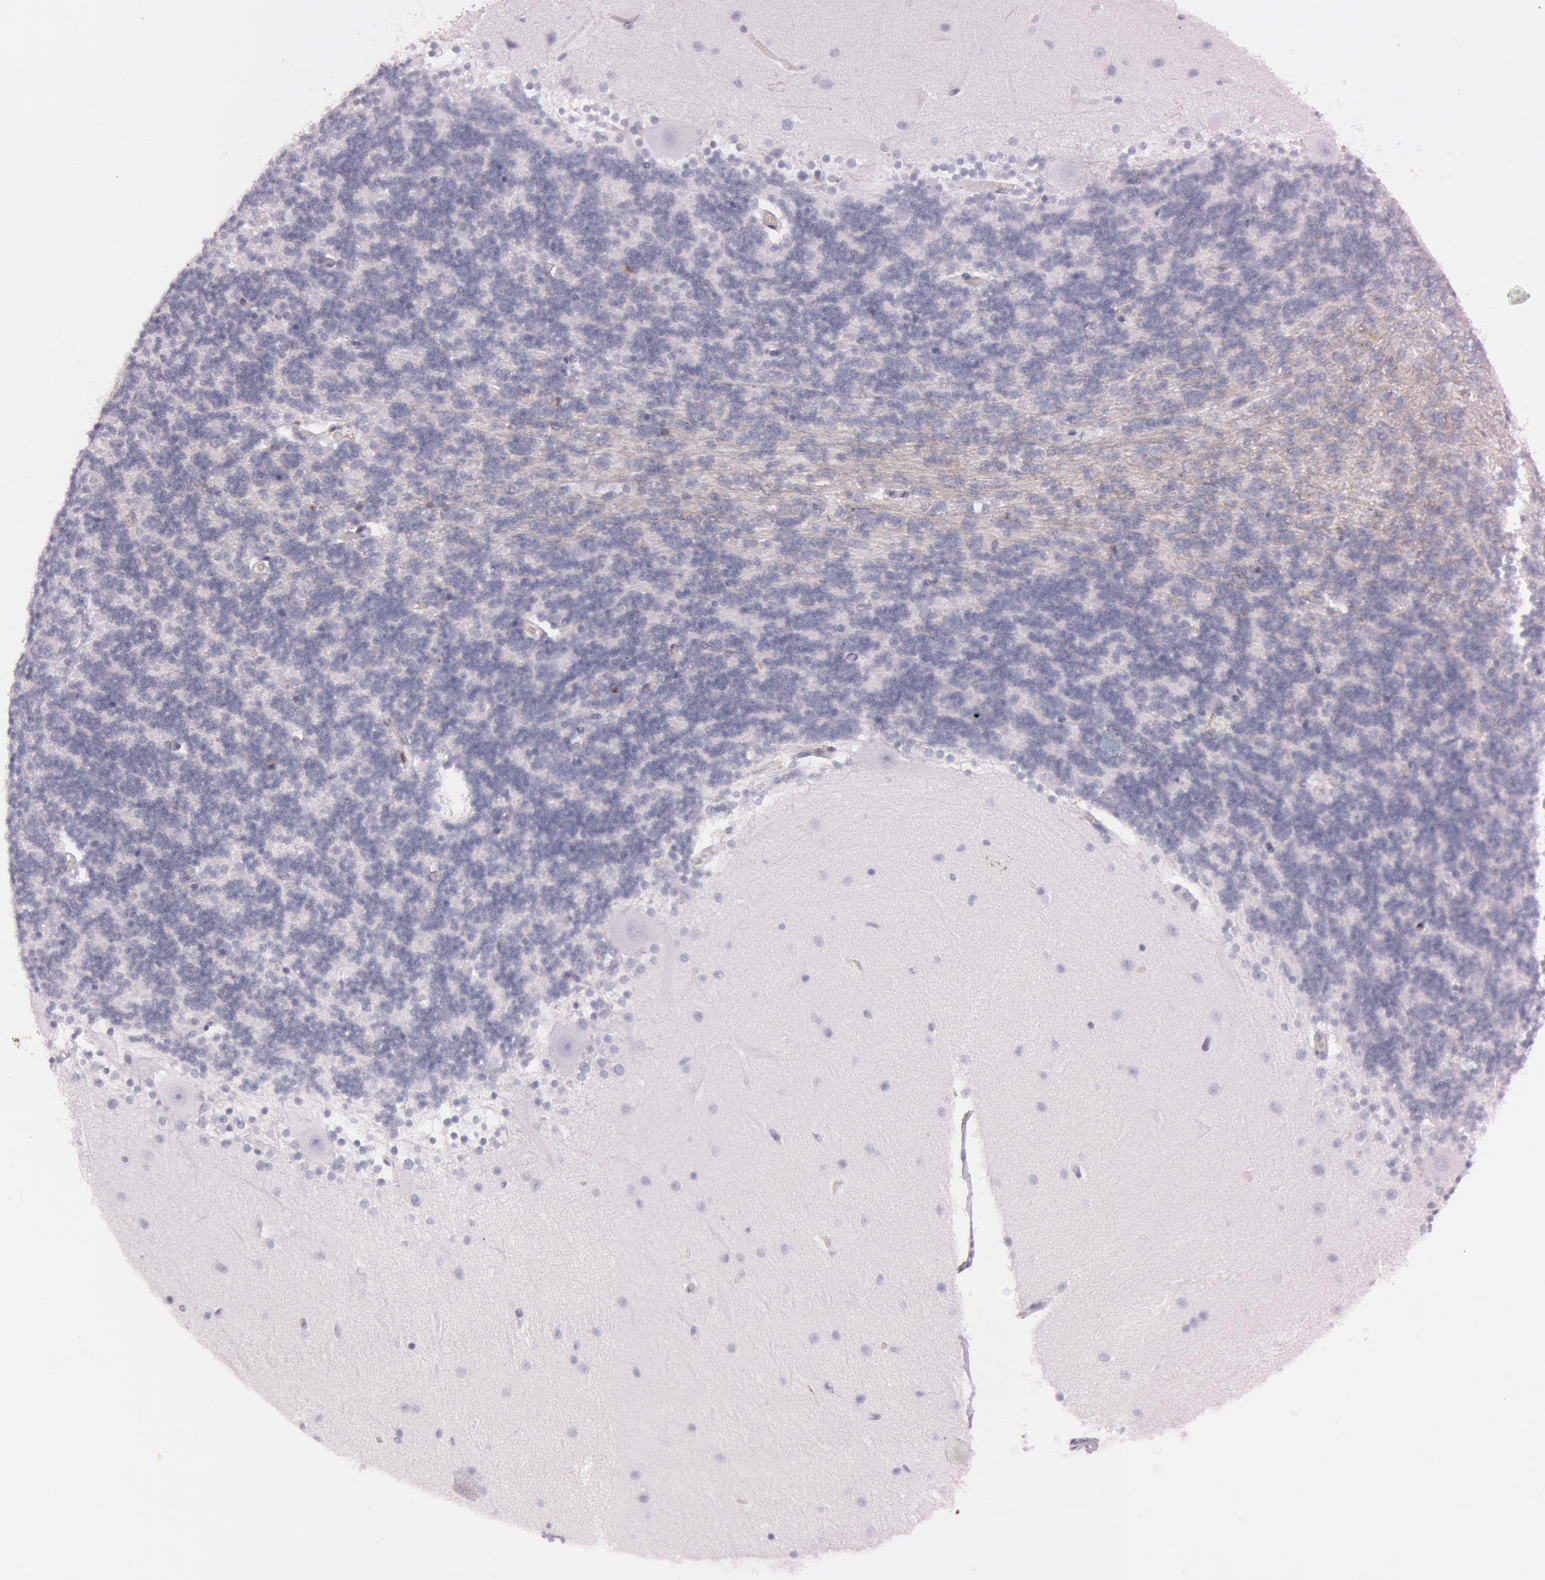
{"staining": {"intensity": "negative", "quantity": "none", "location": "none"}, "tissue": "cerebellum", "cell_type": "Cells in granular layer", "image_type": "normal", "snomed": [{"axis": "morphology", "description": "Normal tissue, NOS"}, {"axis": "topography", "description": "Cerebellum"}], "caption": "A high-resolution photomicrograph shows immunohistochemistry staining of benign cerebellum, which demonstrates no significant positivity in cells in granular layer.", "gene": "FOLH1", "patient": {"sex": "female", "age": 54}}